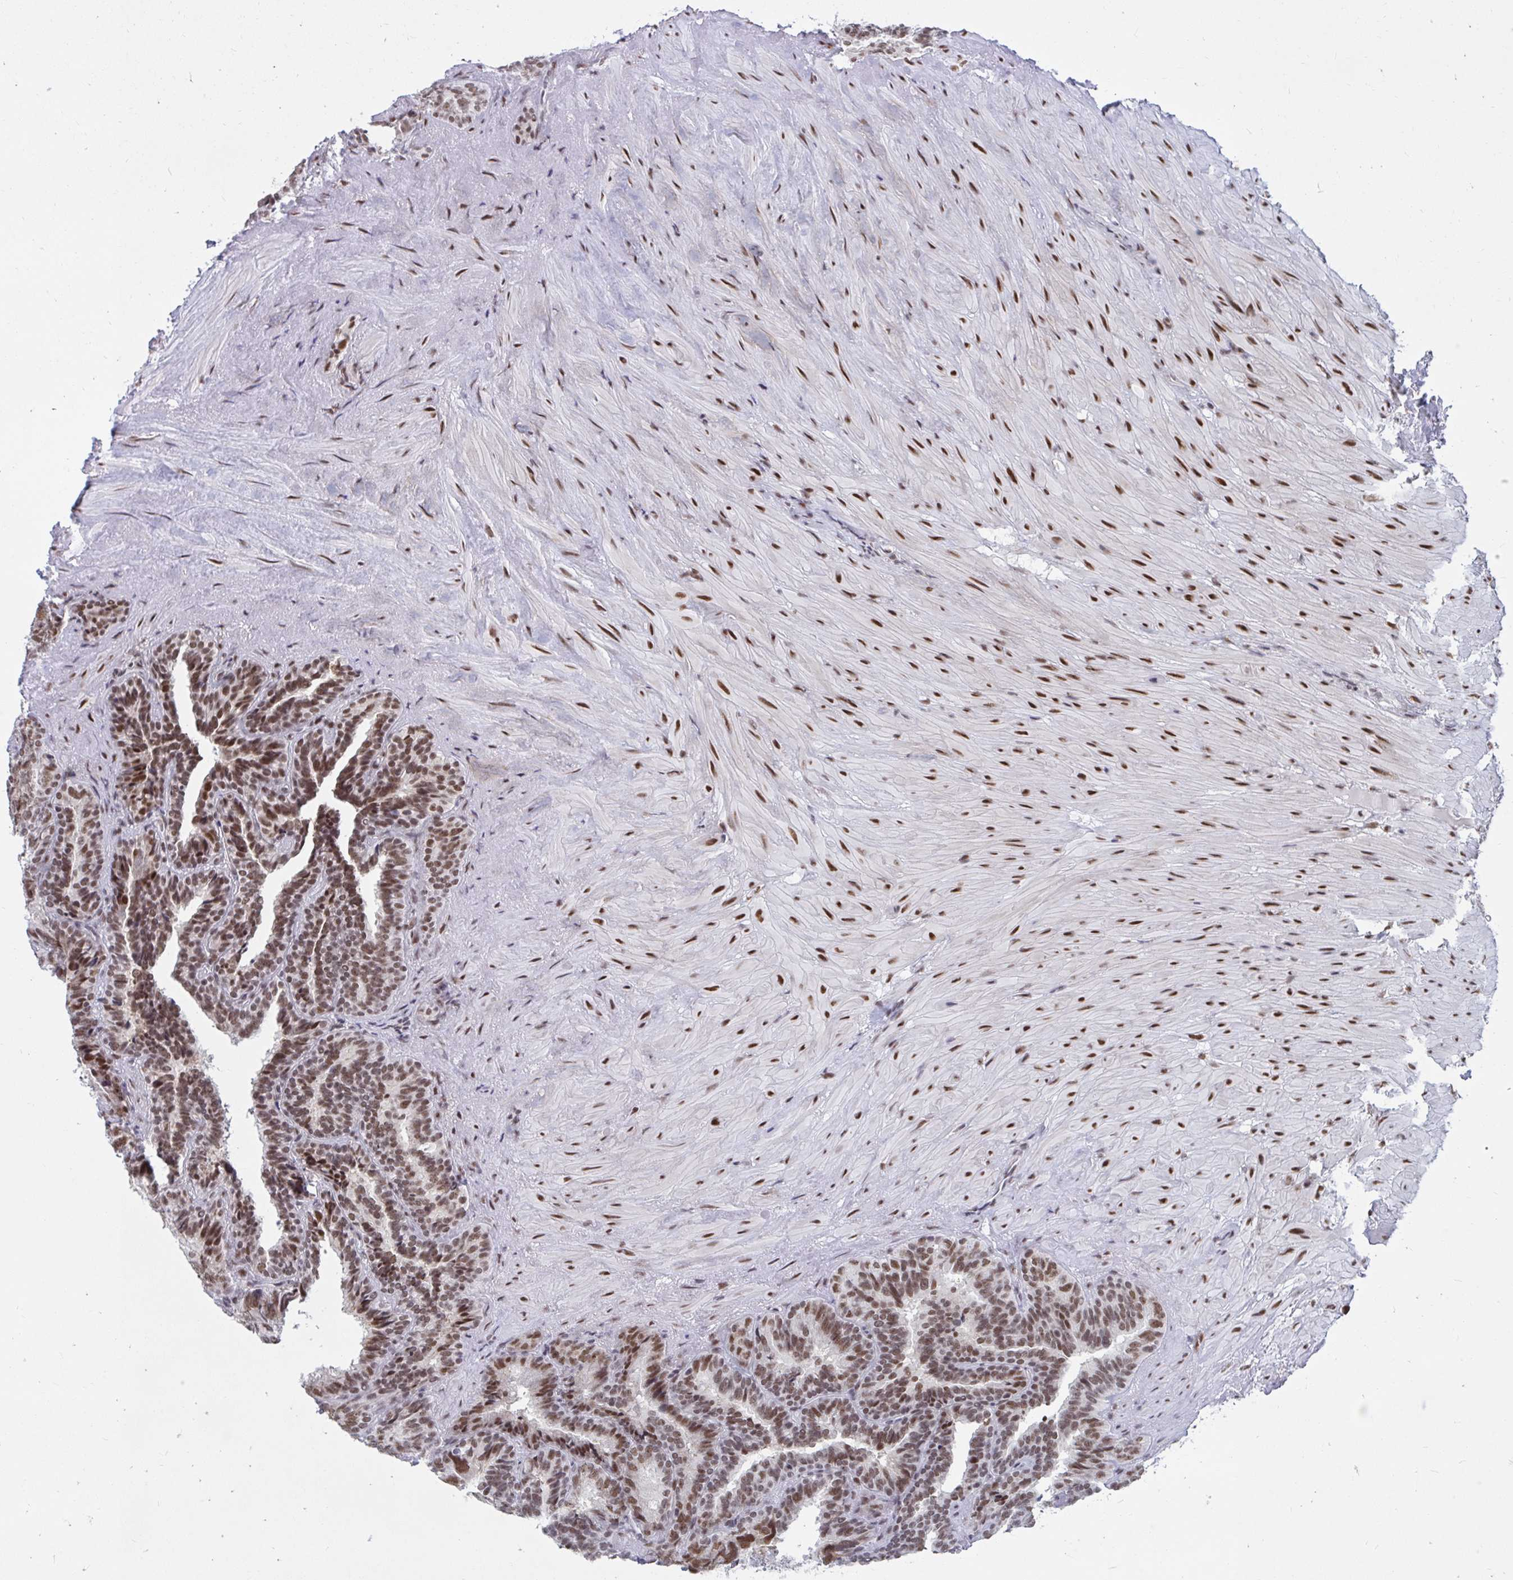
{"staining": {"intensity": "moderate", "quantity": ">75%", "location": "nuclear"}, "tissue": "seminal vesicle", "cell_type": "Glandular cells", "image_type": "normal", "snomed": [{"axis": "morphology", "description": "Normal tissue, NOS"}, {"axis": "topography", "description": "Seminal veicle"}], "caption": "A micrograph of human seminal vesicle stained for a protein reveals moderate nuclear brown staining in glandular cells.", "gene": "PHF10", "patient": {"sex": "male", "age": 60}}